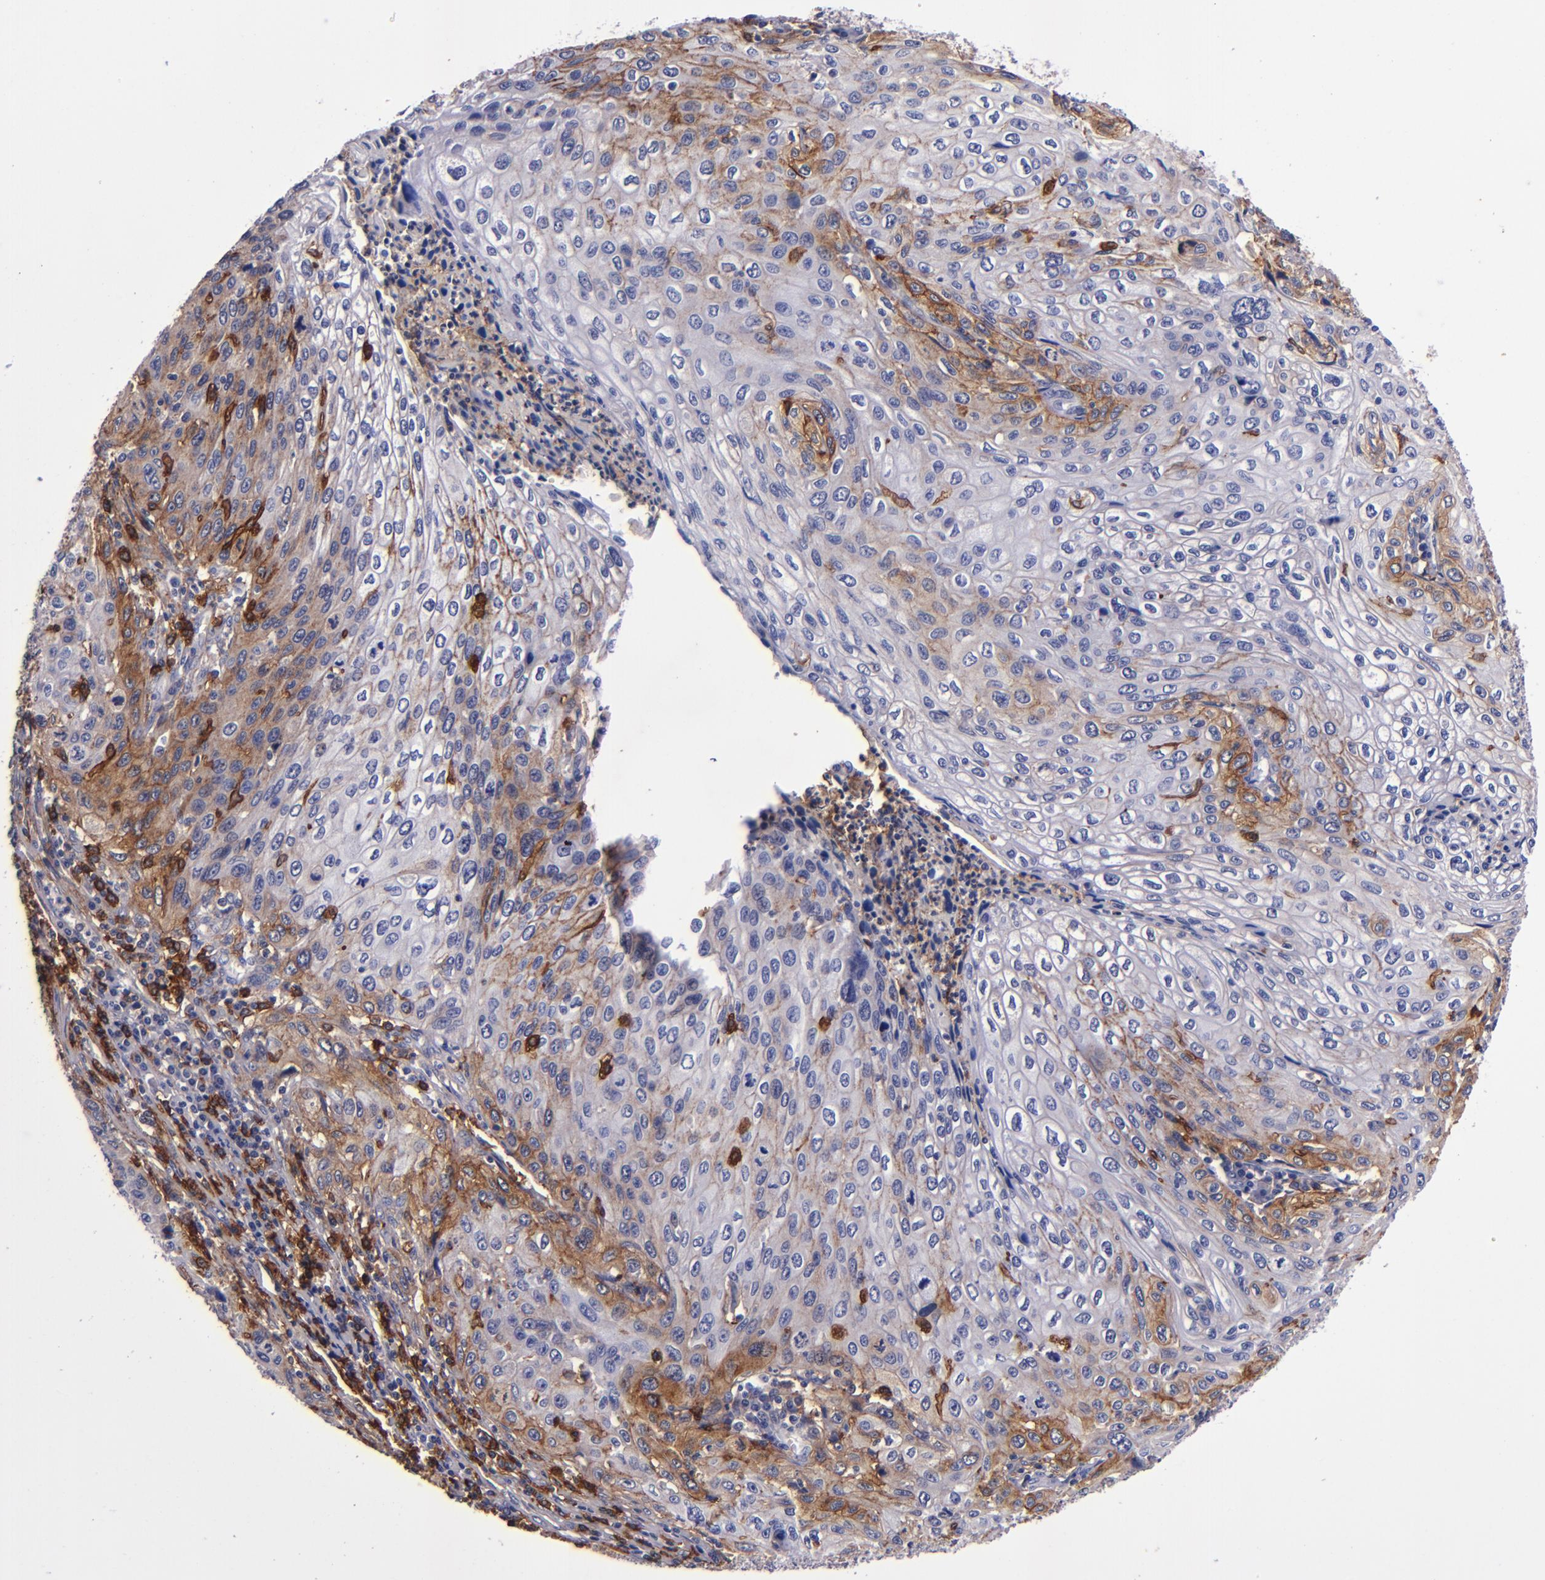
{"staining": {"intensity": "strong", "quantity": "<25%", "location": "nuclear"}, "tissue": "cervical cancer", "cell_type": "Tumor cells", "image_type": "cancer", "snomed": [{"axis": "morphology", "description": "Squamous cell carcinoma, NOS"}, {"axis": "topography", "description": "Cervix"}], "caption": "This photomicrograph displays IHC staining of cervical squamous cell carcinoma, with medium strong nuclear positivity in approximately <25% of tumor cells.", "gene": "SIRPA", "patient": {"sex": "female", "age": 32}}